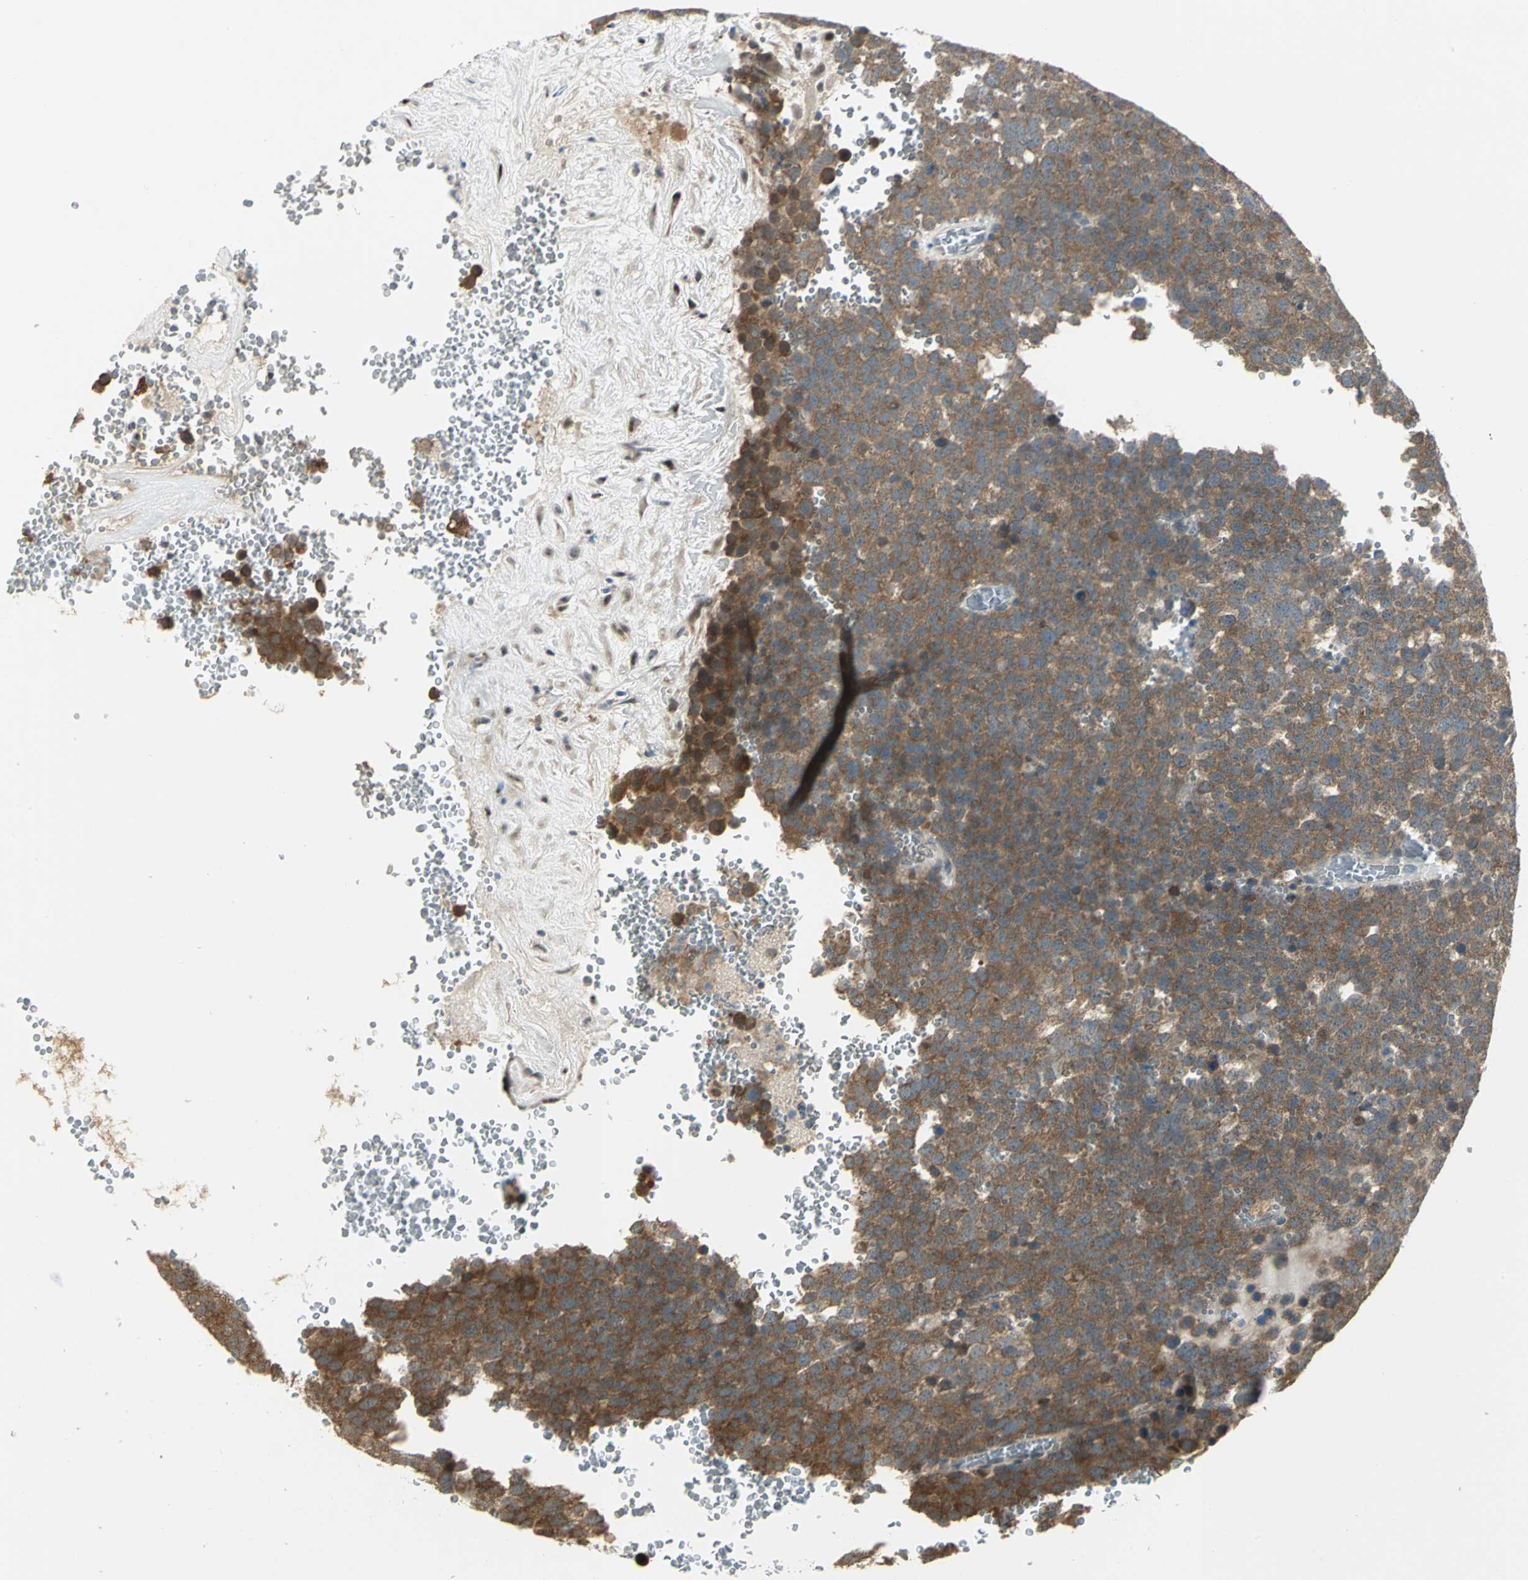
{"staining": {"intensity": "strong", "quantity": ">75%", "location": "cytoplasmic/membranous"}, "tissue": "testis cancer", "cell_type": "Tumor cells", "image_type": "cancer", "snomed": [{"axis": "morphology", "description": "Seminoma, NOS"}, {"axis": "topography", "description": "Testis"}], "caption": "This is an image of immunohistochemistry (IHC) staining of seminoma (testis), which shows strong staining in the cytoplasmic/membranous of tumor cells.", "gene": "PSMC4", "patient": {"sex": "male", "age": 71}}